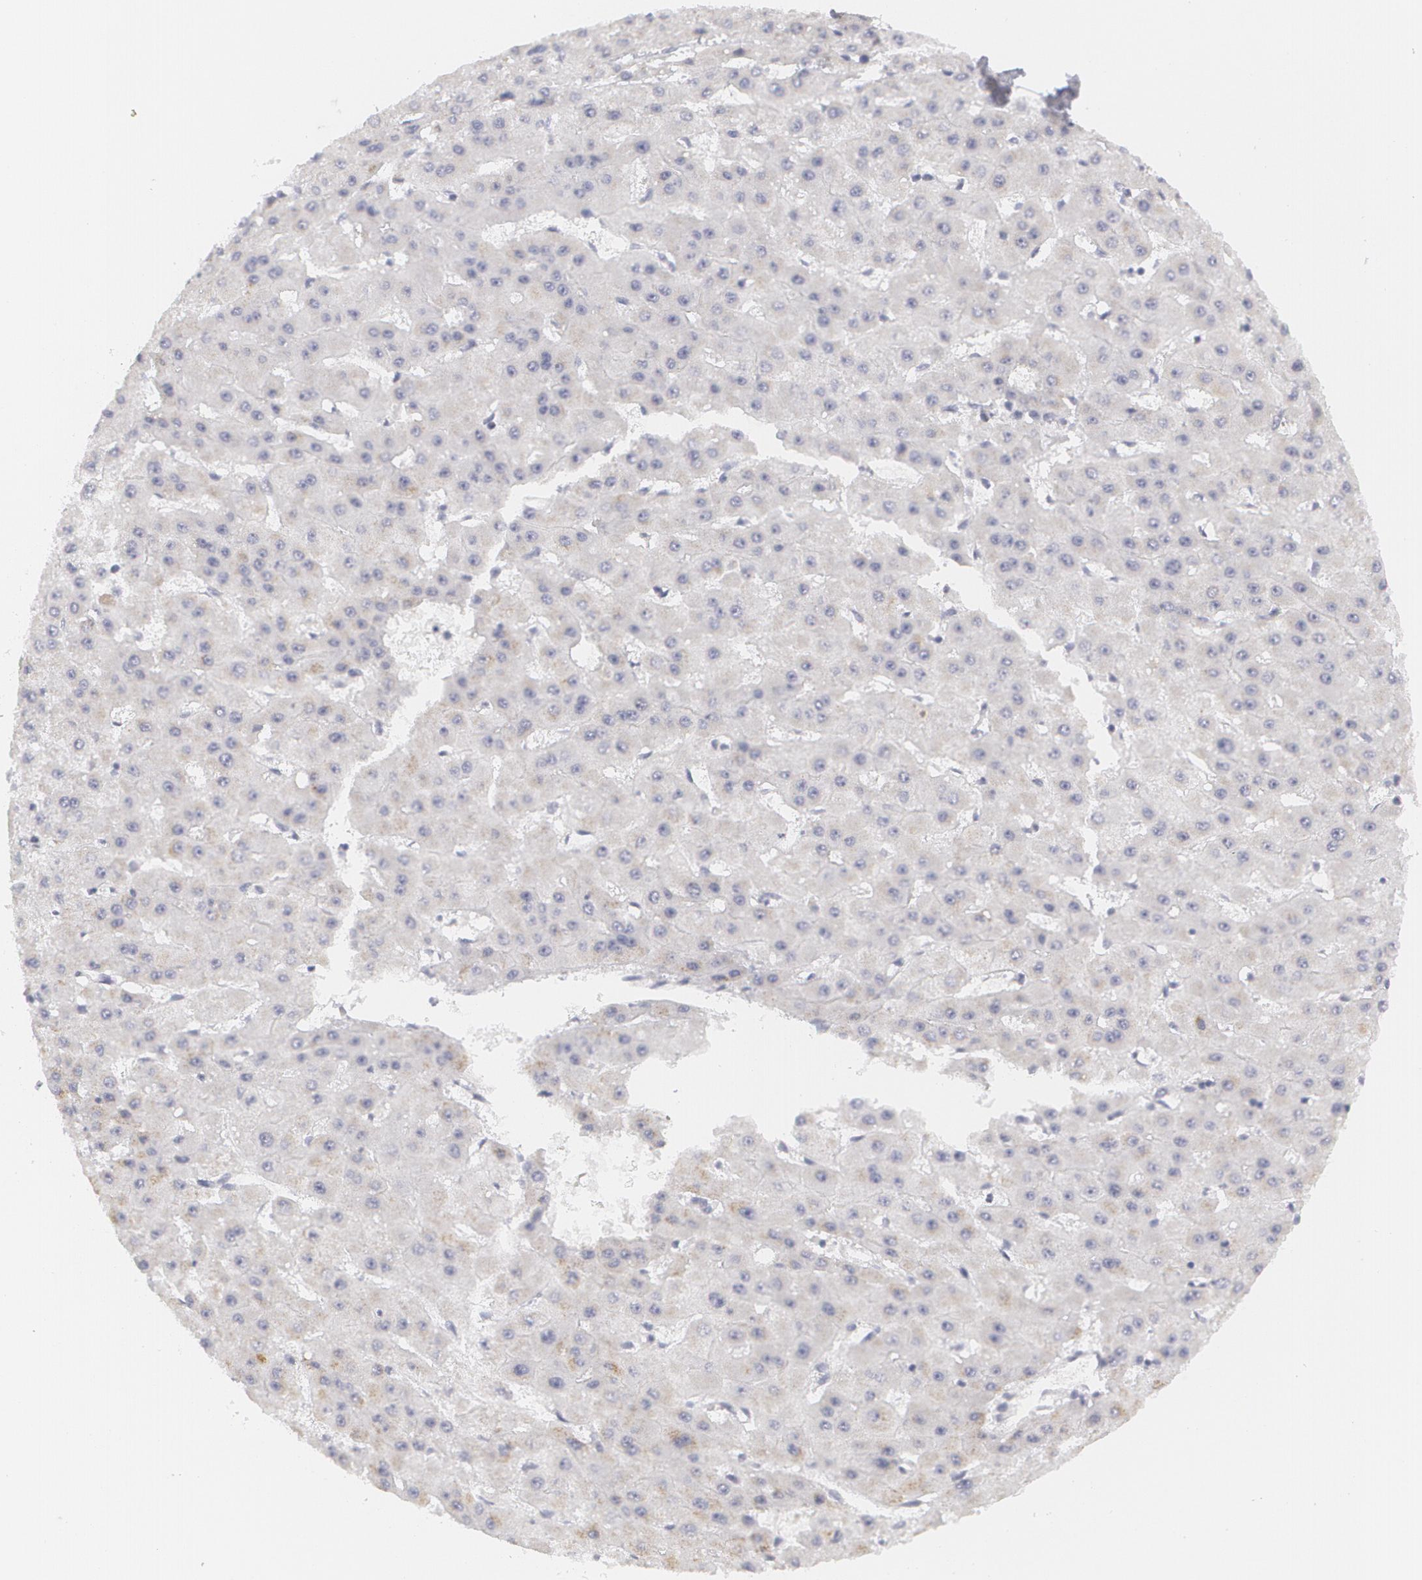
{"staining": {"intensity": "negative", "quantity": "none", "location": "none"}, "tissue": "liver cancer", "cell_type": "Tumor cells", "image_type": "cancer", "snomed": [{"axis": "morphology", "description": "Carcinoma, Hepatocellular, NOS"}, {"axis": "topography", "description": "Liver"}], "caption": "Immunohistochemistry photomicrograph of neoplastic tissue: human liver cancer stained with DAB reveals no significant protein positivity in tumor cells.", "gene": "MBNL3", "patient": {"sex": "female", "age": 52}}